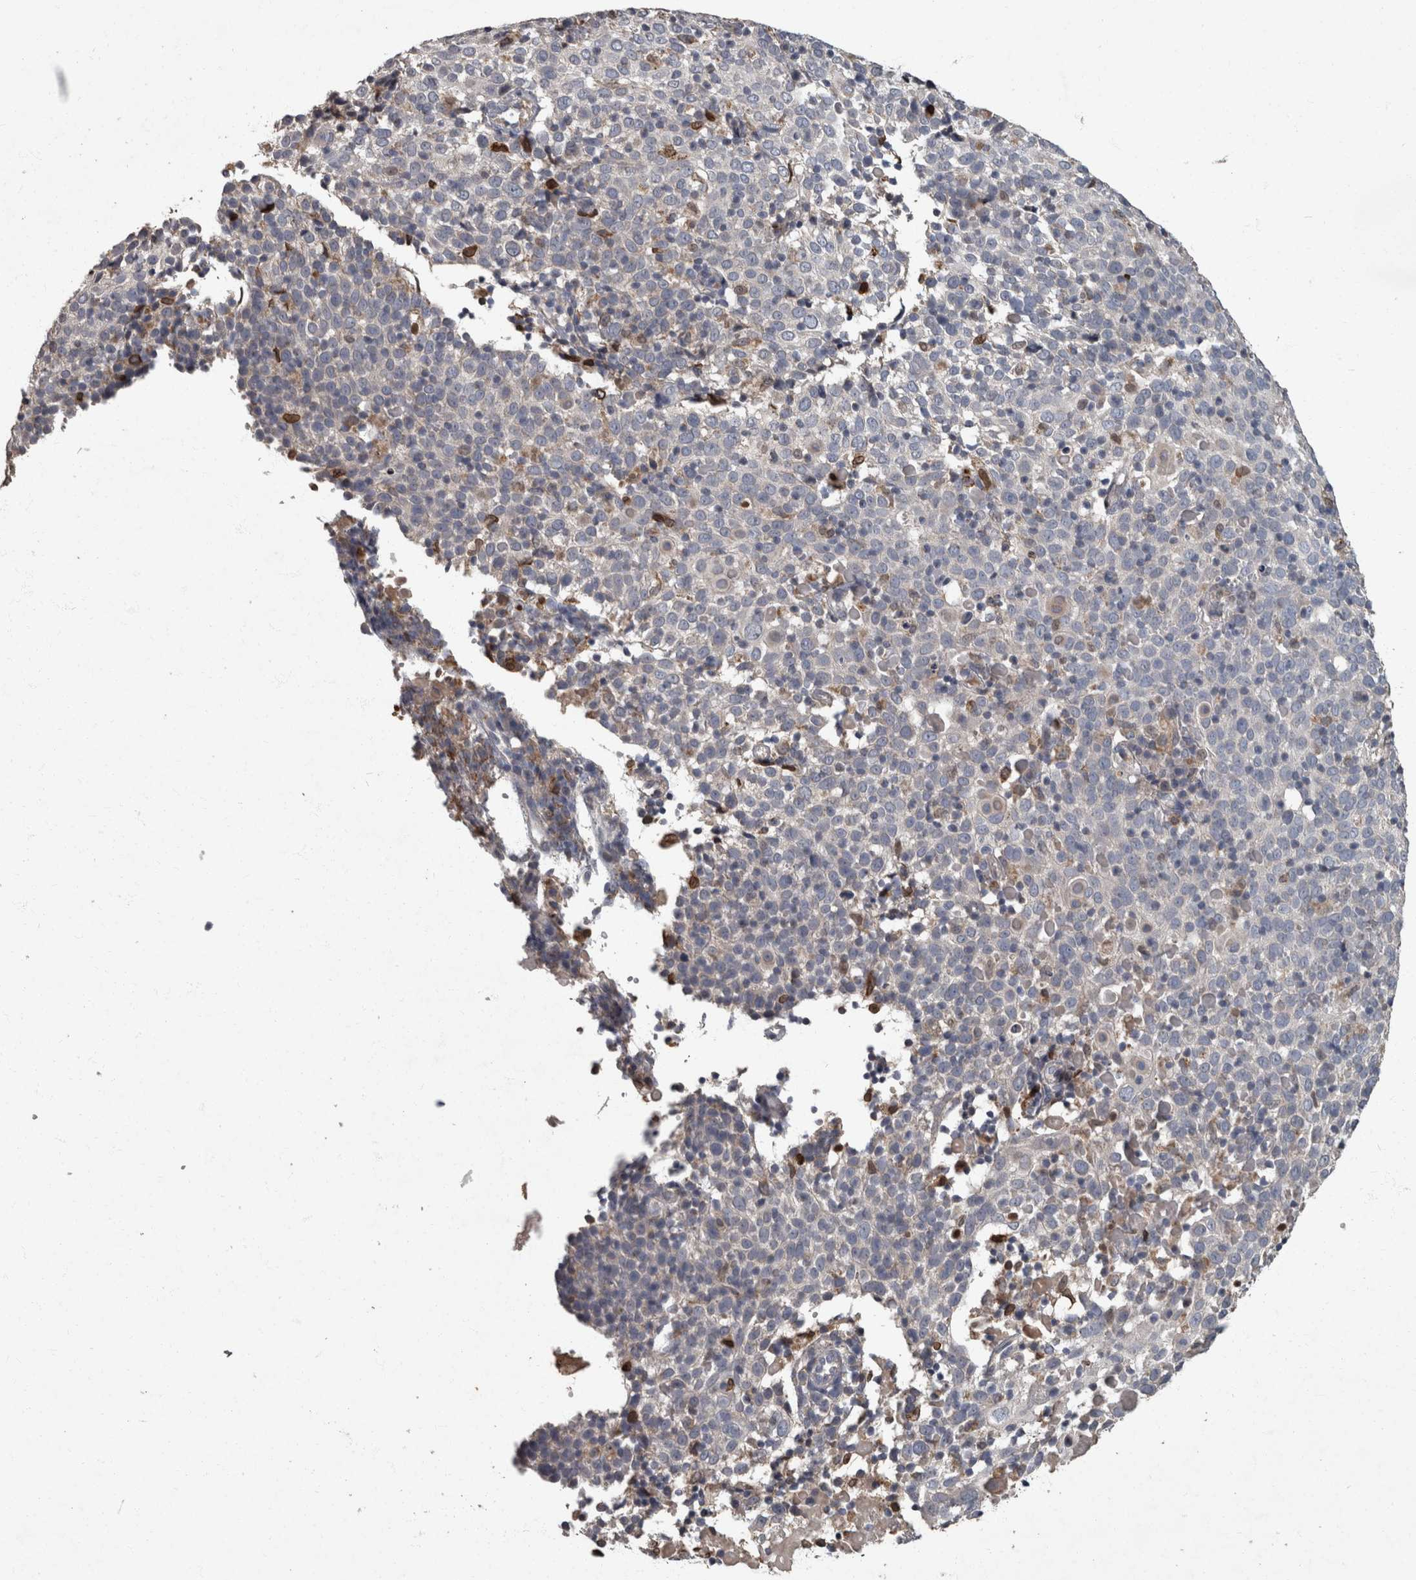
{"staining": {"intensity": "negative", "quantity": "none", "location": "none"}, "tissue": "cervical cancer", "cell_type": "Tumor cells", "image_type": "cancer", "snomed": [{"axis": "morphology", "description": "Squamous cell carcinoma, NOS"}, {"axis": "topography", "description": "Cervix"}], "caption": "There is no significant staining in tumor cells of cervical squamous cell carcinoma.", "gene": "PPP1R3C", "patient": {"sex": "female", "age": 74}}